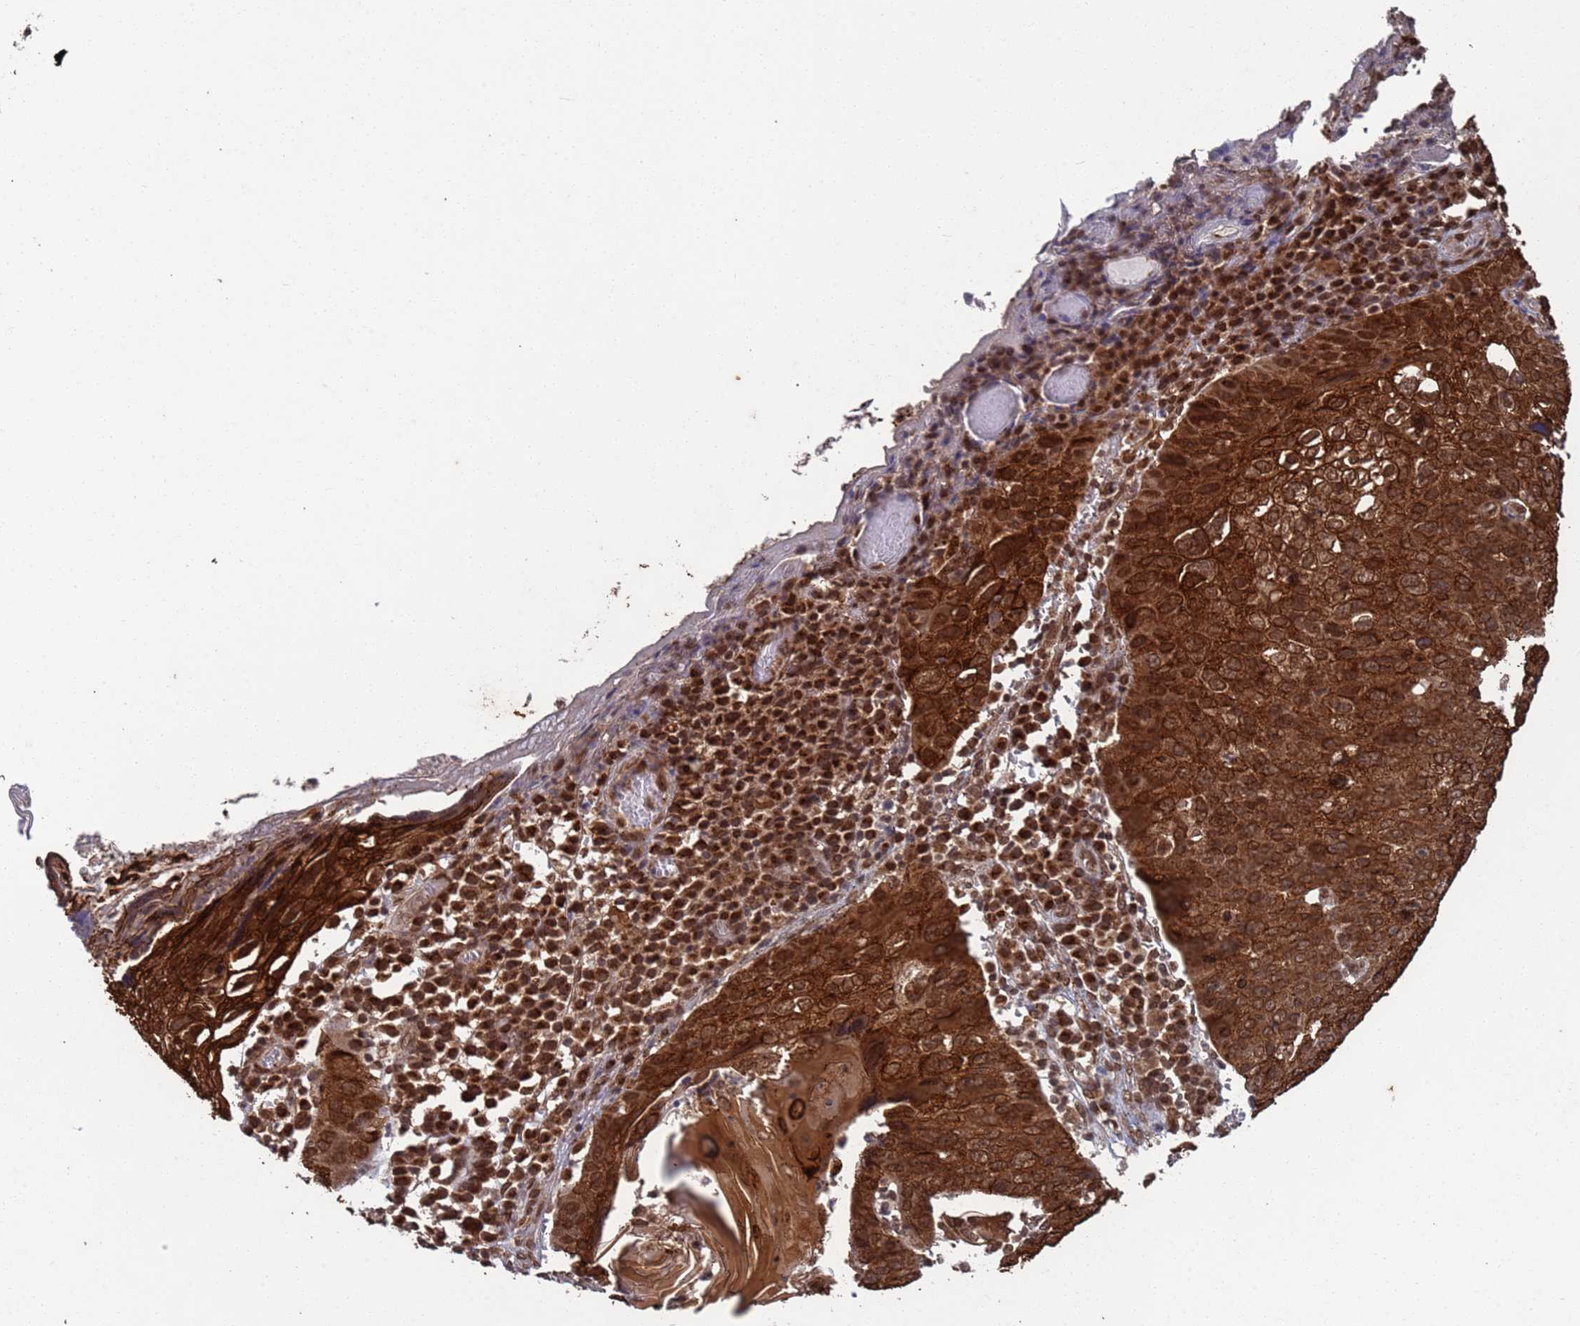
{"staining": {"intensity": "strong", "quantity": ">75%", "location": "cytoplasmic/membranous,nuclear"}, "tissue": "skin cancer", "cell_type": "Tumor cells", "image_type": "cancer", "snomed": [{"axis": "morphology", "description": "Squamous cell carcinoma, NOS"}, {"axis": "topography", "description": "Skin"}], "caption": "Human skin cancer (squamous cell carcinoma) stained with a brown dye demonstrates strong cytoplasmic/membranous and nuclear positive staining in approximately >75% of tumor cells.", "gene": "FUBP3", "patient": {"sex": "male", "age": 71}}